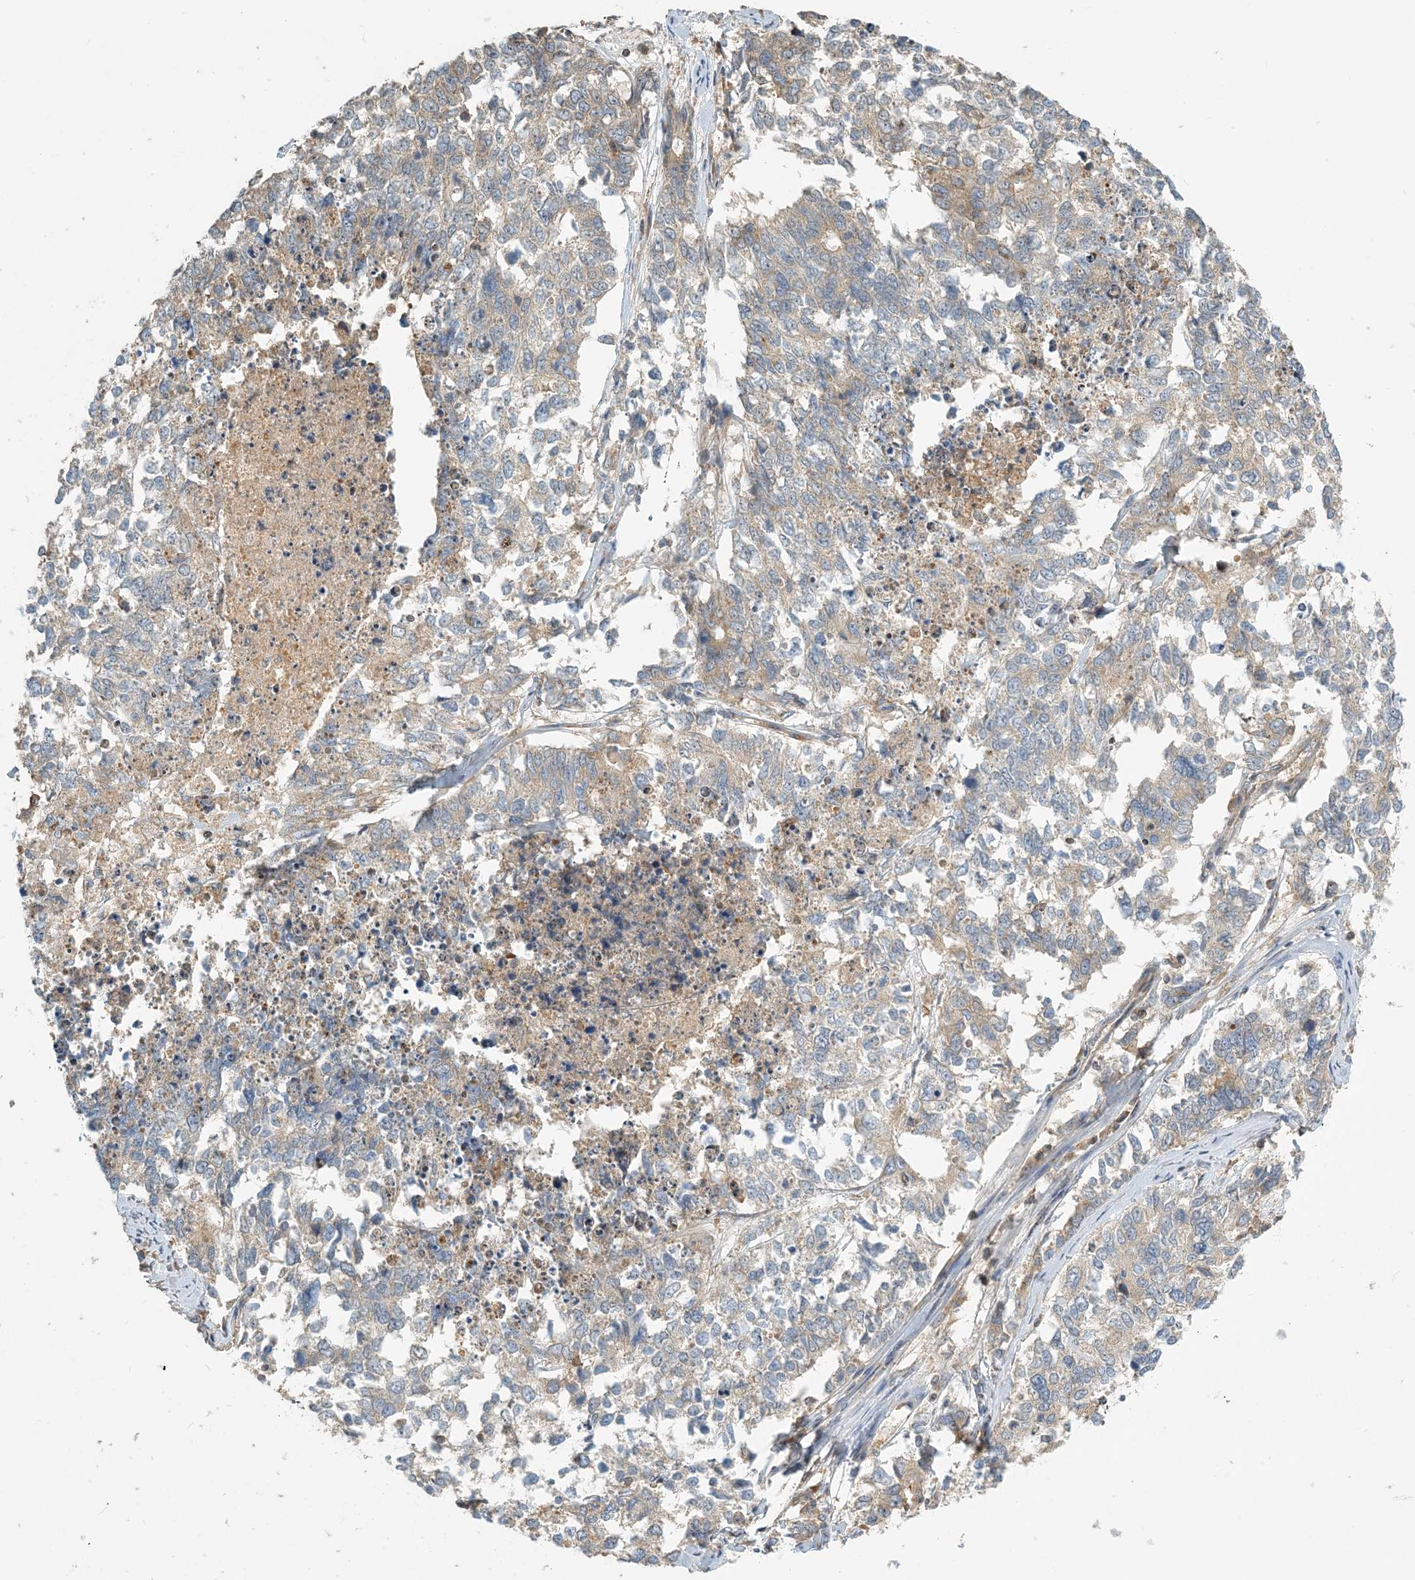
{"staining": {"intensity": "weak", "quantity": "<25%", "location": "cytoplasmic/membranous"}, "tissue": "cervical cancer", "cell_type": "Tumor cells", "image_type": "cancer", "snomed": [{"axis": "morphology", "description": "Squamous cell carcinoma, NOS"}, {"axis": "topography", "description": "Cervix"}], "caption": "There is no significant positivity in tumor cells of cervical squamous cell carcinoma.", "gene": "COLEC11", "patient": {"sex": "female", "age": 63}}